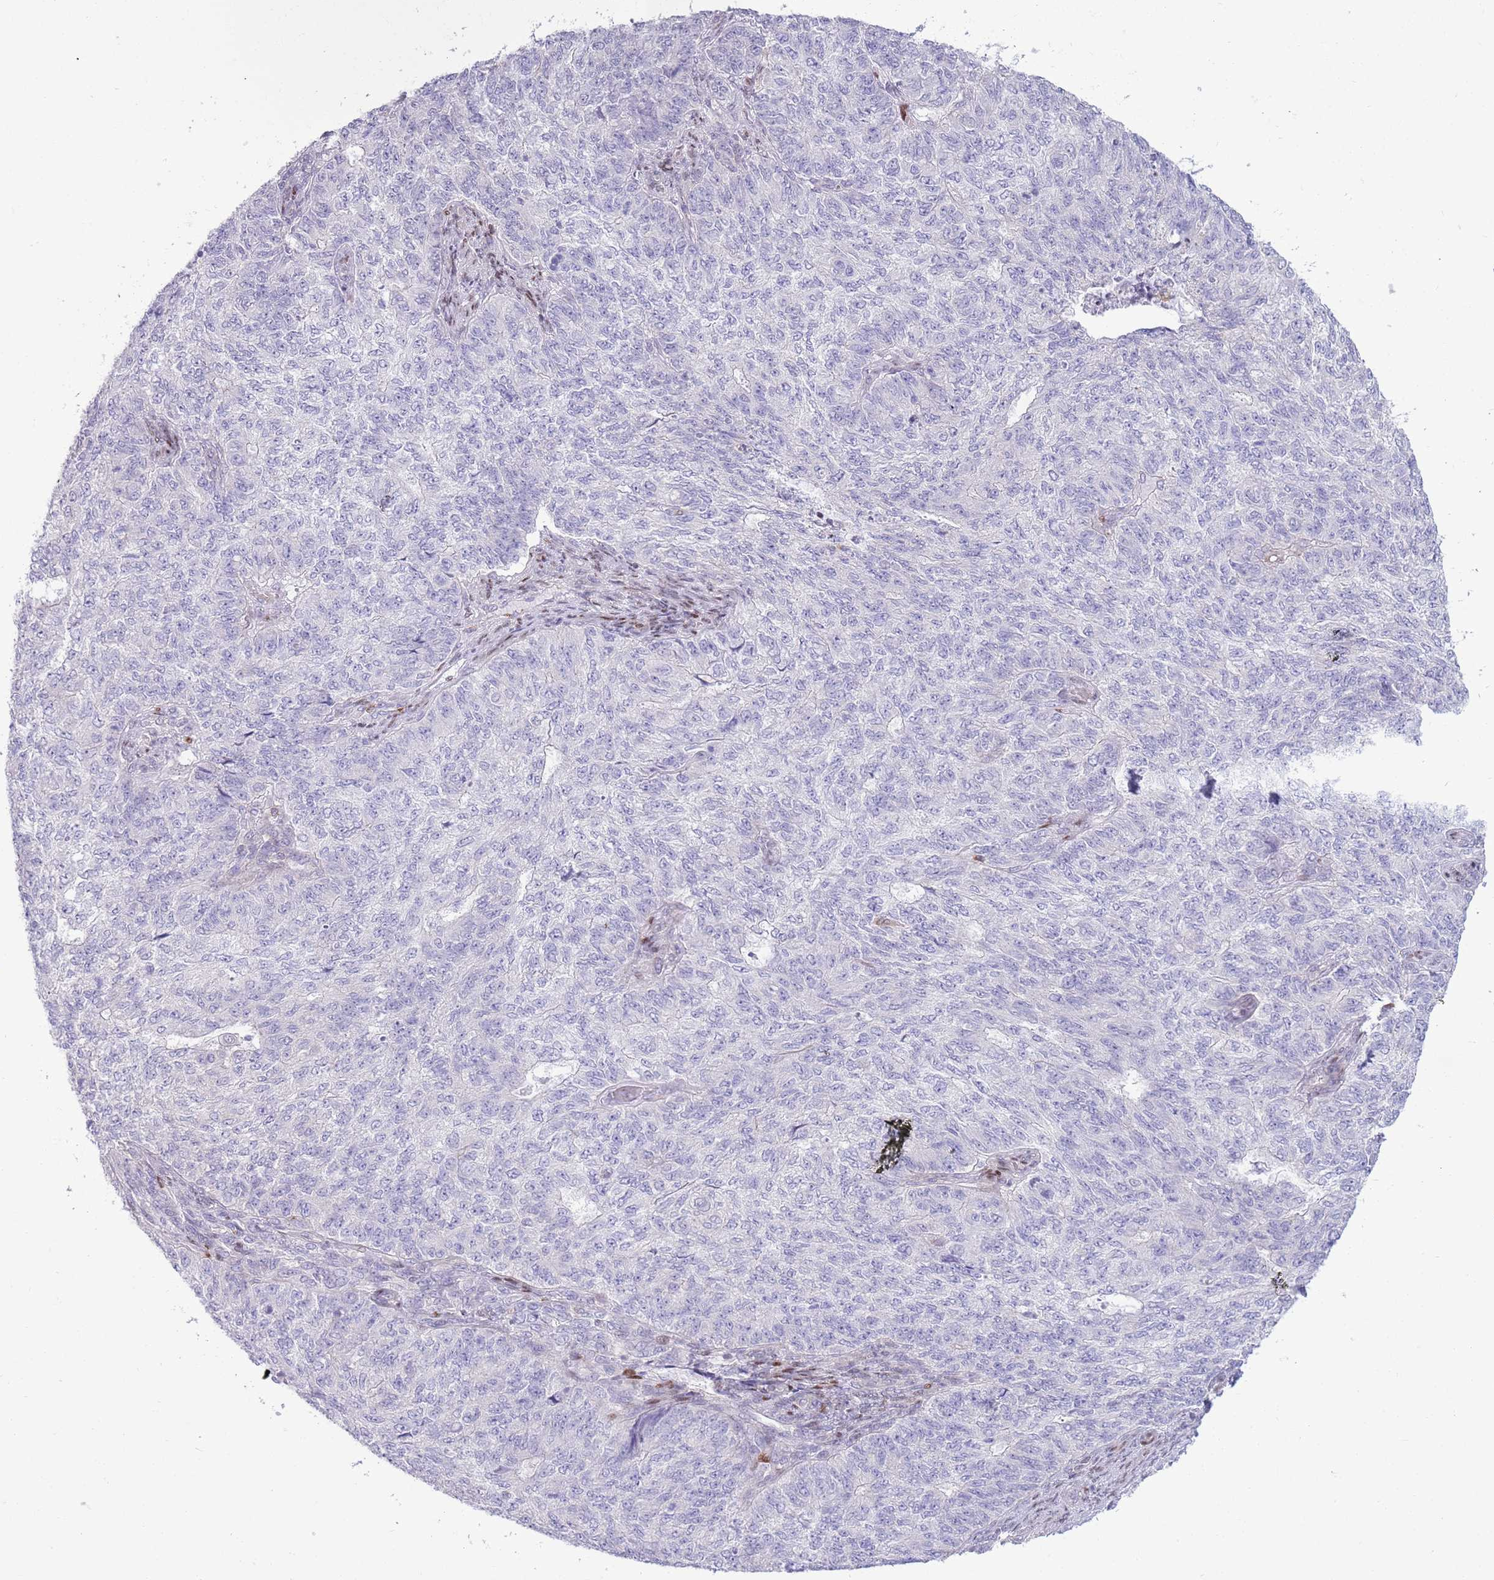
{"staining": {"intensity": "negative", "quantity": "none", "location": "none"}, "tissue": "endometrial cancer", "cell_type": "Tumor cells", "image_type": "cancer", "snomed": [{"axis": "morphology", "description": "Adenocarcinoma, NOS"}, {"axis": "topography", "description": "Endometrium"}], "caption": "This is an immunohistochemistry image of human endometrial cancer (adenocarcinoma). There is no expression in tumor cells.", "gene": "ANO8", "patient": {"sex": "female", "age": 32}}